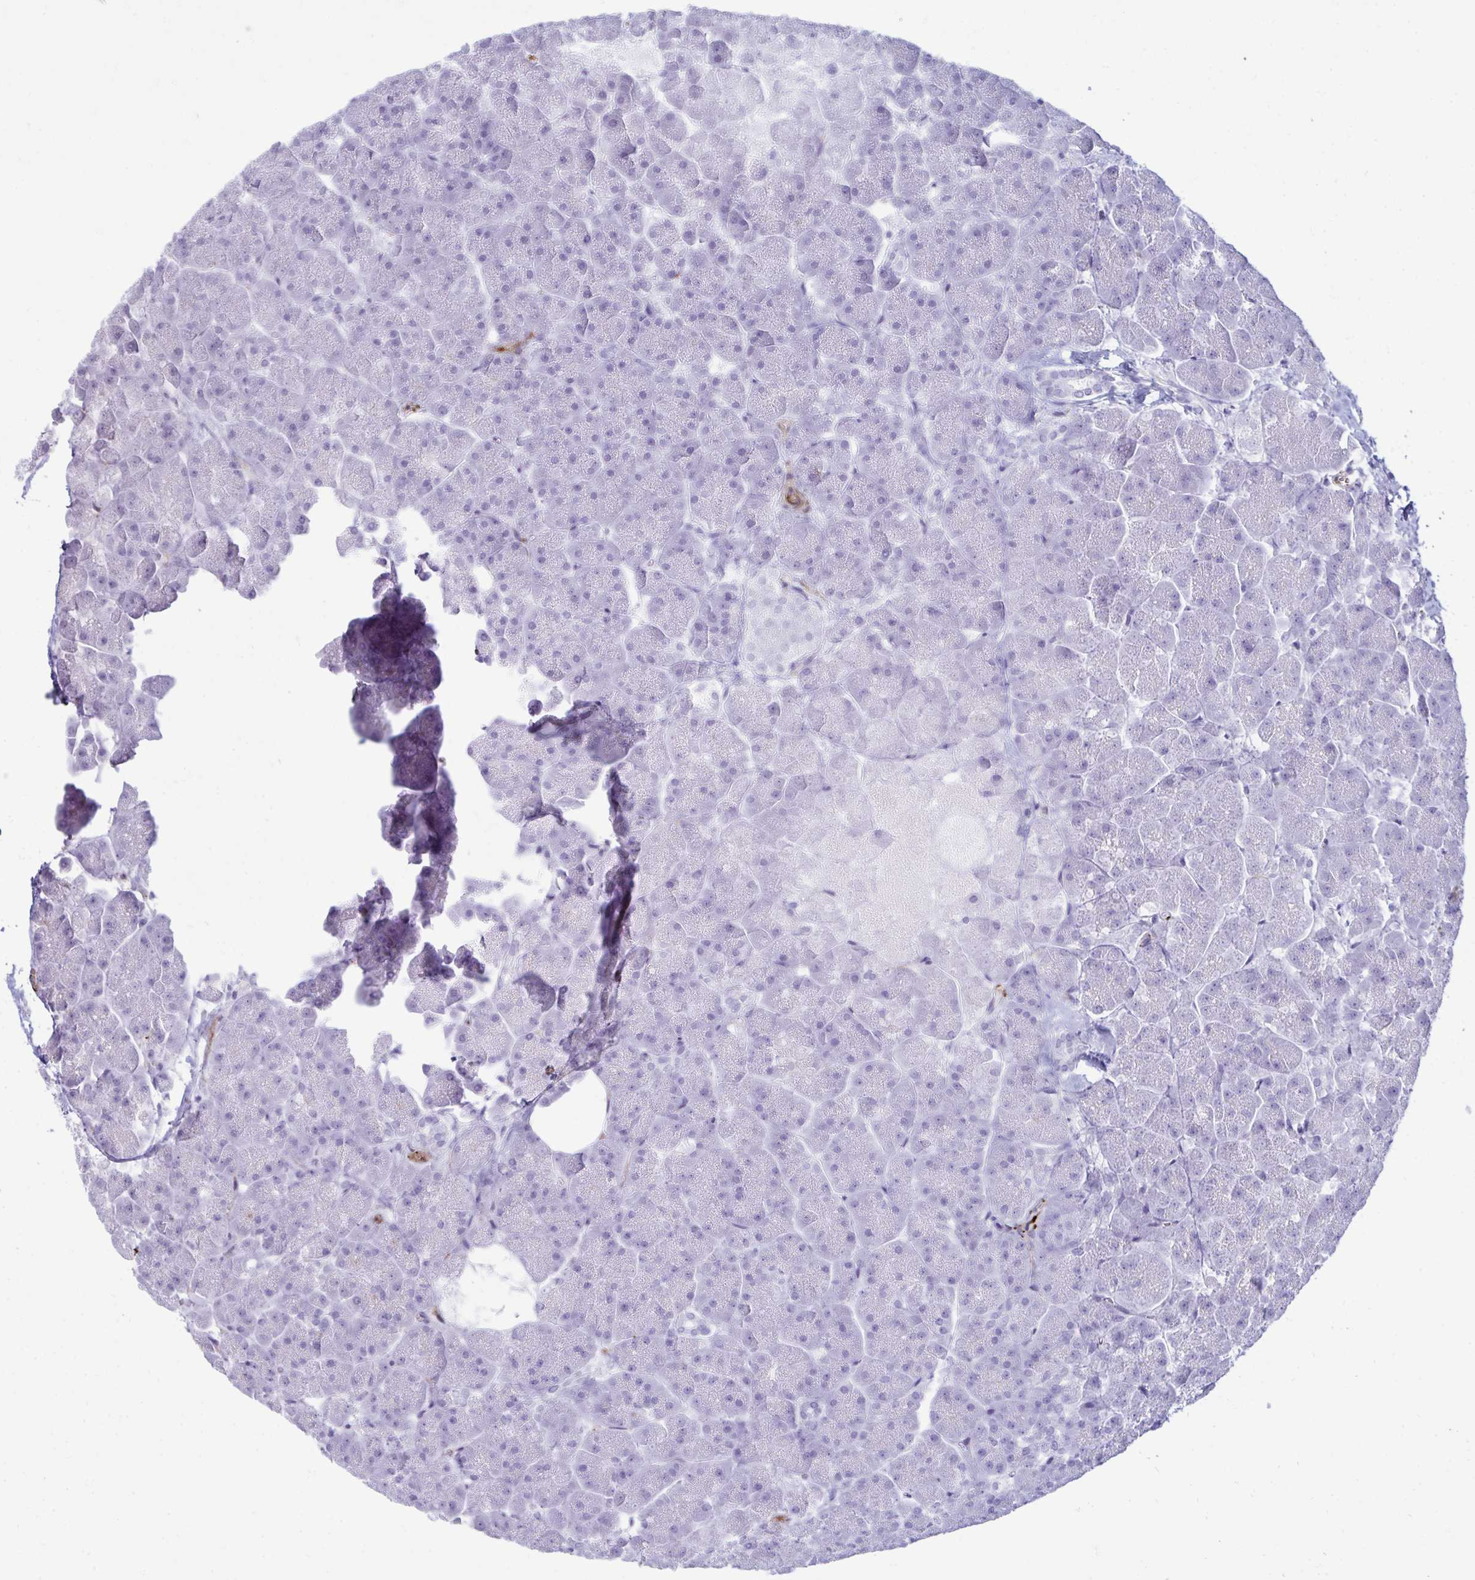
{"staining": {"intensity": "negative", "quantity": "none", "location": "none"}, "tissue": "pancreas", "cell_type": "Exocrine glandular cells", "image_type": "normal", "snomed": [{"axis": "morphology", "description": "Normal tissue, NOS"}, {"axis": "topography", "description": "Pancreas"}, {"axis": "topography", "description": "Peripheral nerve tissue"}], "caption": "Exocrine glandular cells show no significant expression in unremarkable pancreas.", "gene": "UBL3", "patient": {"sex": "male", "age": 54}}